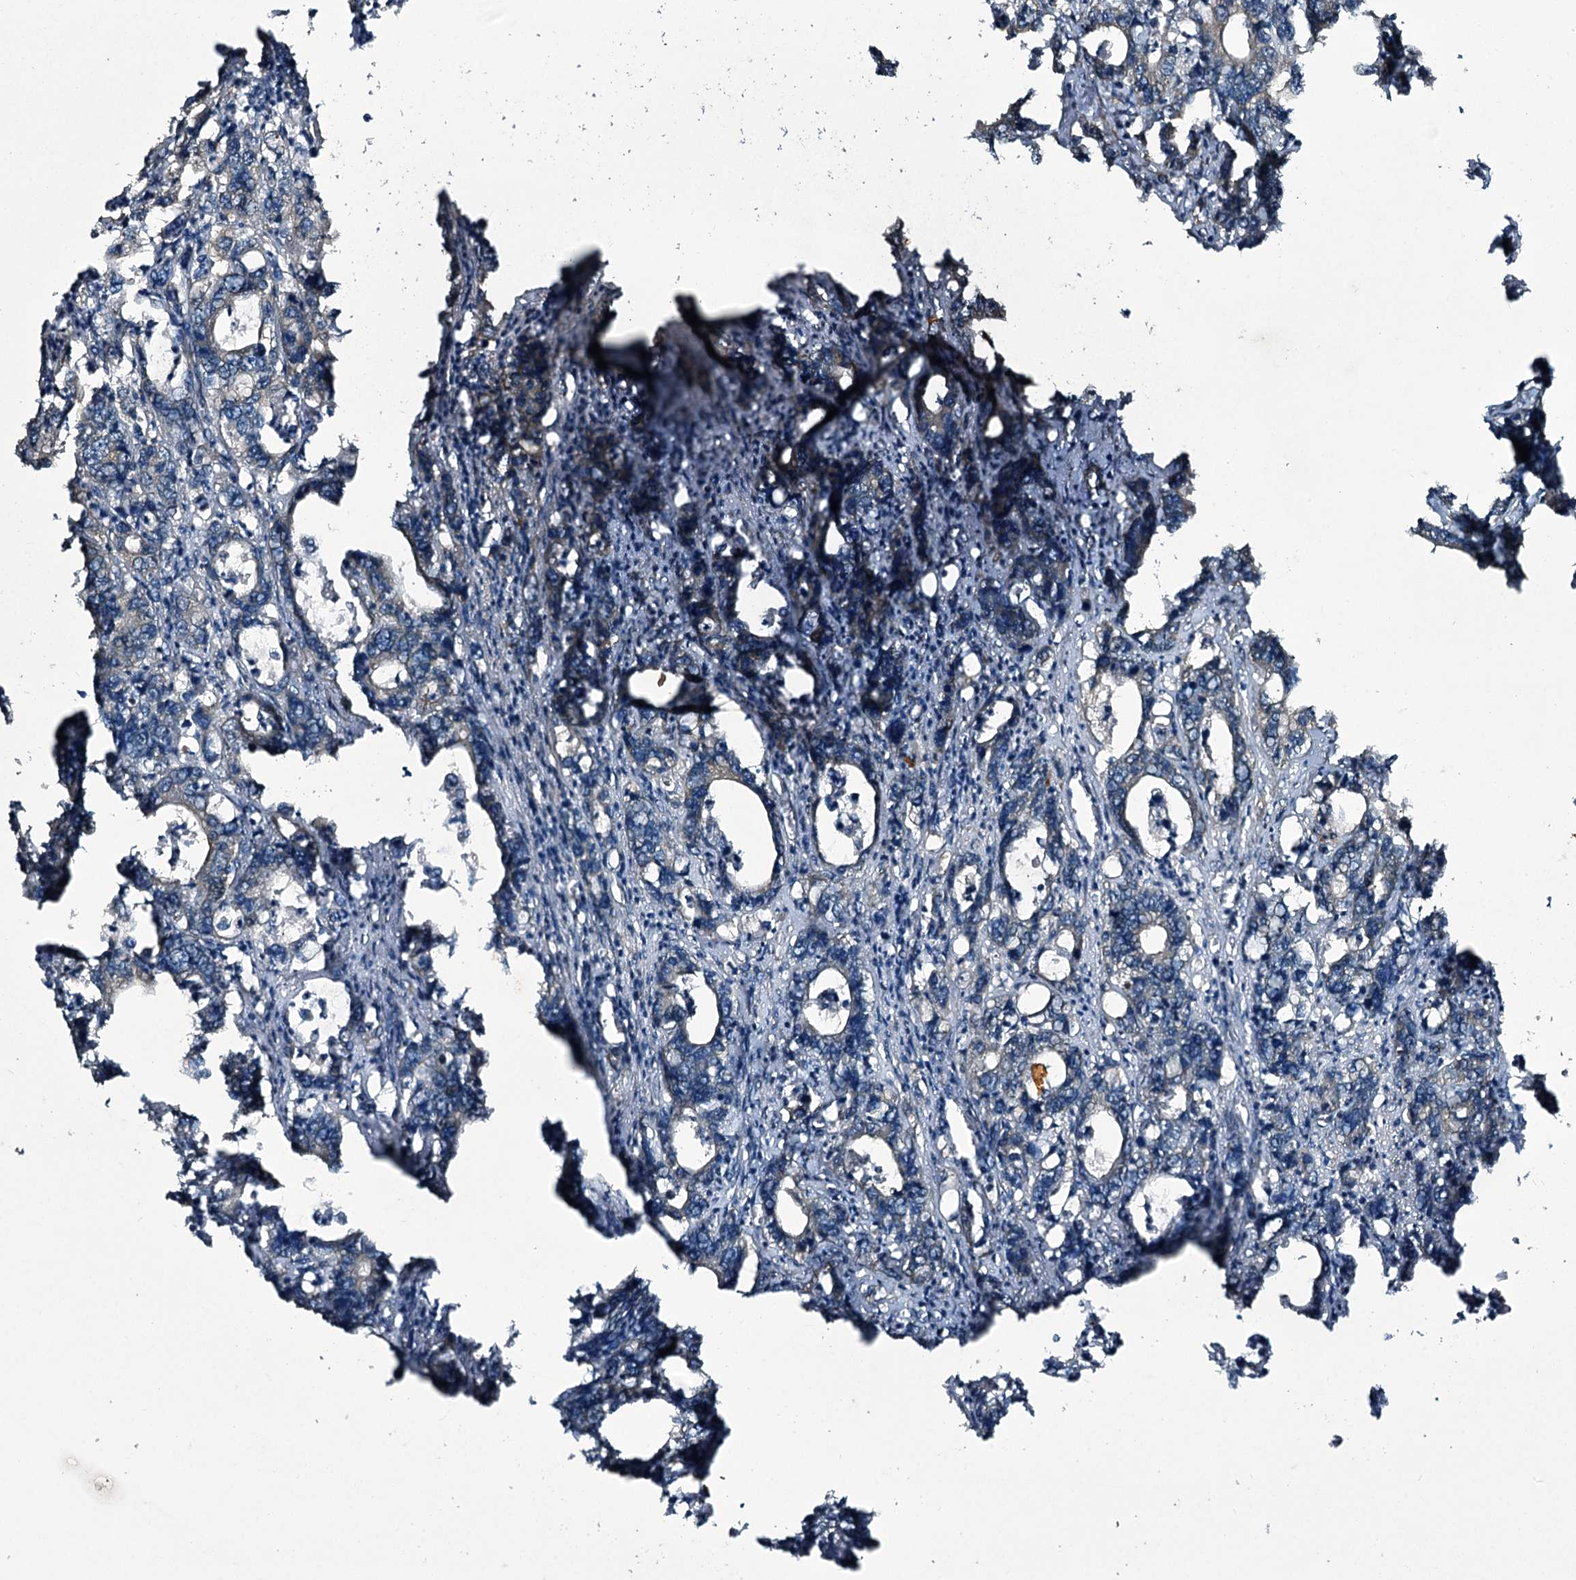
{"staining": {"intensity": "negative", "quantity": "none", "location": "none"}, "tissue": "colorectal cancer", "cell_type": "Tumor cells", "image_type": "cancer", "snomed": [{"axis": "morphology", "description": "Adenocarcinoma, NOS"}, {"axis": "topography", "description": "Colon"}], "caption": "A high-resolution micrograph shows immunohistochemistry staining of colorectal cancer, which displays no significant expression in tumor cells.", "gene": "MYO1C", "patient": {"sex": "female", "age": 75}}